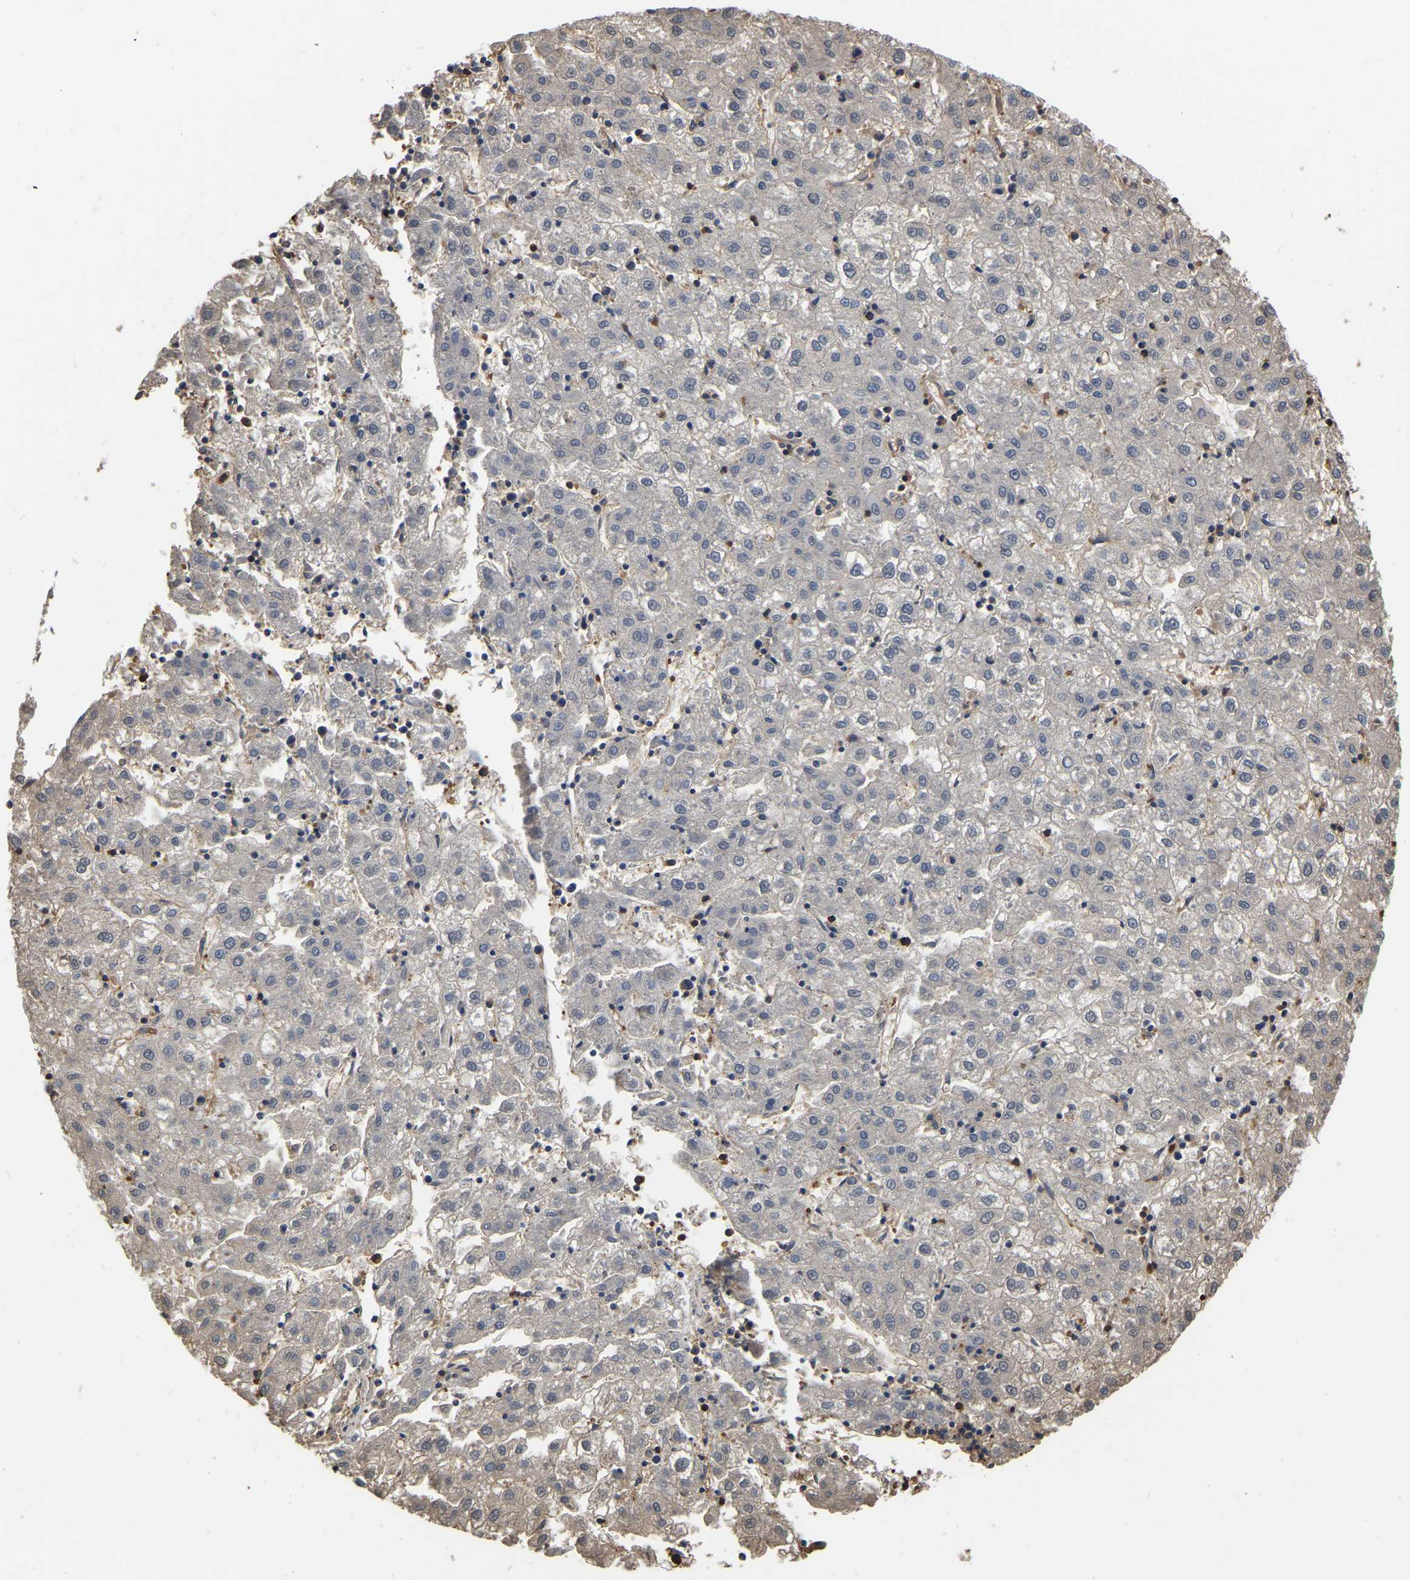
{"staining": {"intensity": "negative", "quantity": "none", "location": "none"}, "tissue": "liver cancer", "cell_type": "Tumor cells", "image_type": "cancer", "snomed": [{"axis": "morphology", "description": "Carcinoma, Hepatocellular, NOS"}, {"axis": "topography", "description": "Liver"}], "caption": "The immunohistochemistry micrograph has no significant expression in tumor cells of liver hepatocellular carcinoma tissue.", "gene": "LDHB", "patient": {"sex": "male", "age": 72}}